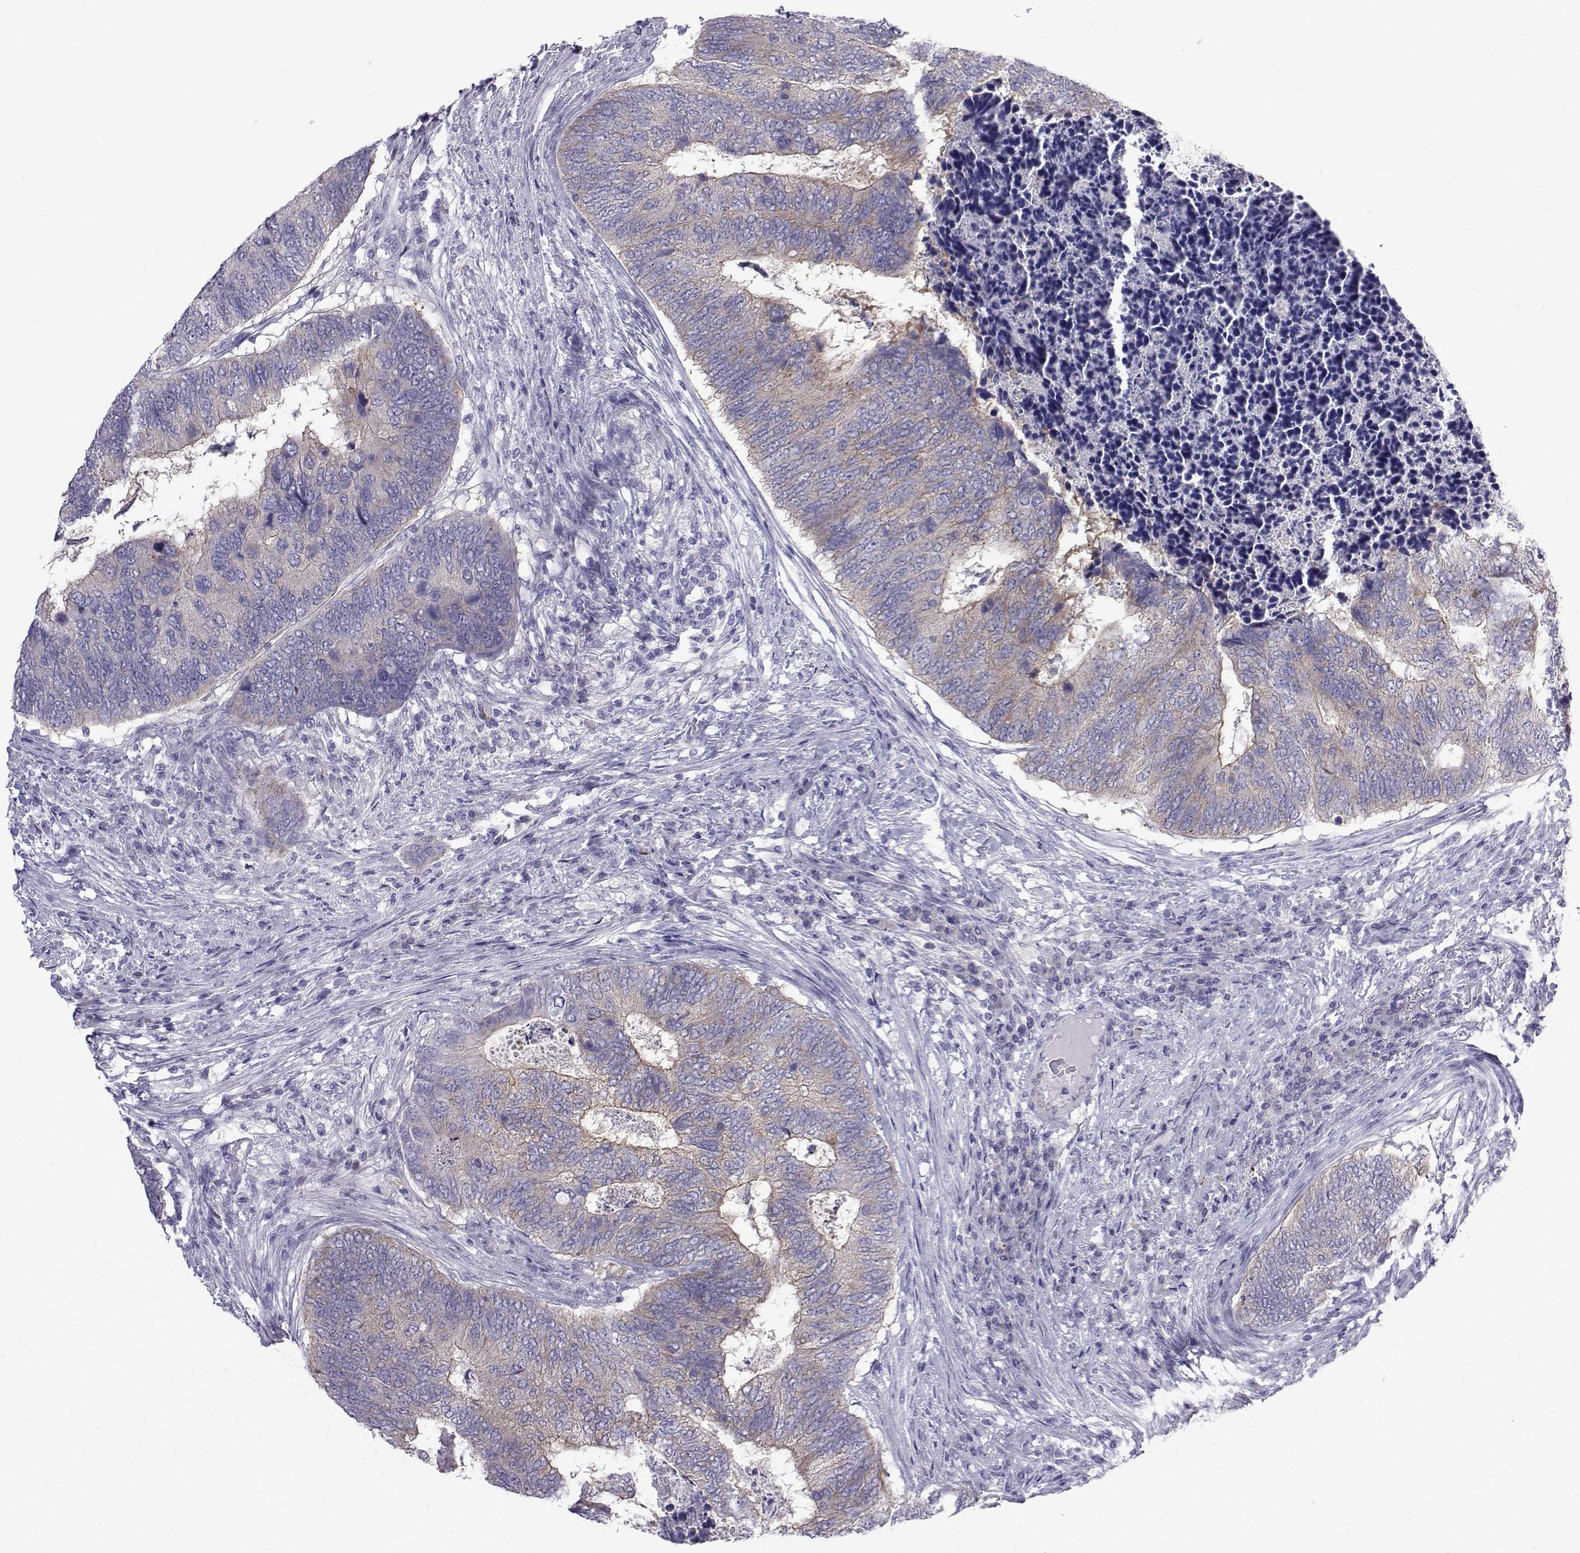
{"staining": {"intensity": "moderate", "quantity": "<25%", "location": "cytoplasmic/membranous"}, "tissue": "colorectal cancer", "cell_type": "Tumor cells", "image_type": "cancer", "snomed": [{"axis": "morphology", "description": "Adenocarcinoma, NOS"}, {"axis": "topography", "description": "Colon"}], "caption": "Human colorectal adenocarcinoma stained with a brown dye shows moderate cytoplasmic/membranous positive positivity in about <25% of tumor cells.", "gene": "COL22A1", "patient": {"sex": "female", "age": 67}}